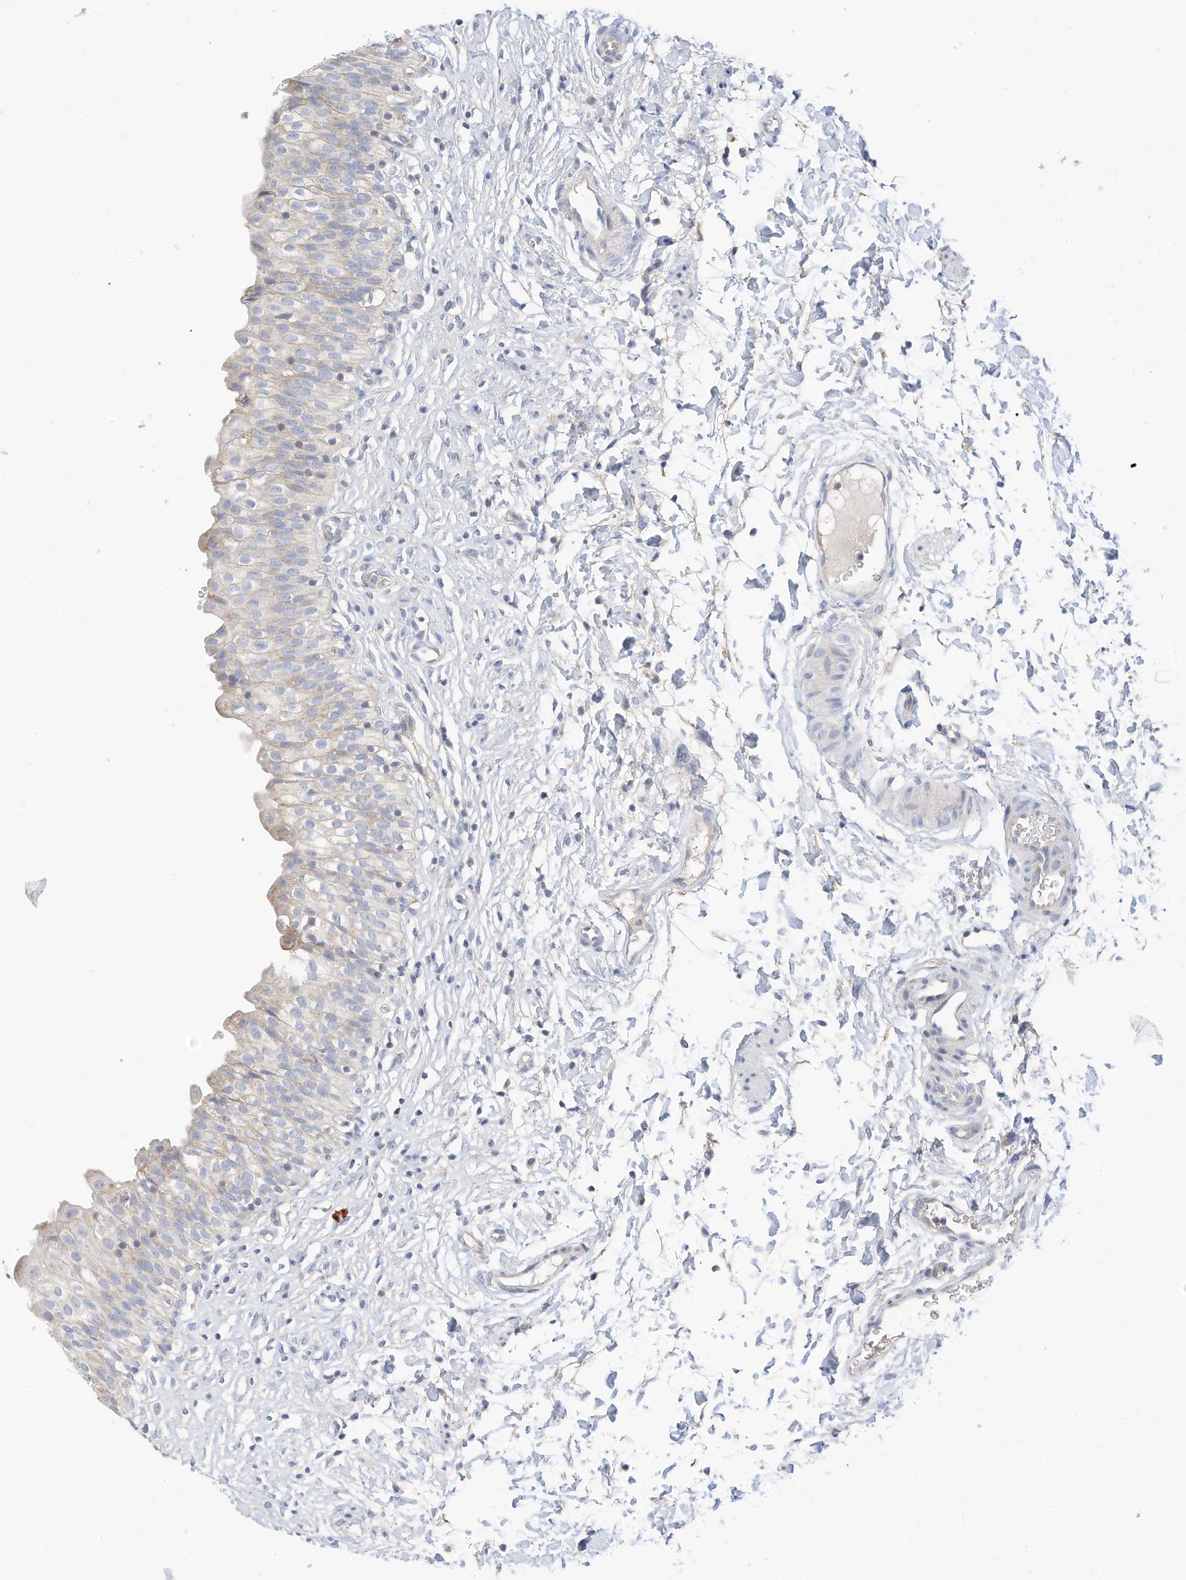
{"staining": {"intensity": "weak", "quantity": "<25%", "location": "cytoplasmic/membranous"}, "tissue": "urinary bladder", "cell_type": "Urothelial cells", "image_type": "normal", "snomed": [{"axis": "morphology", "description": "Normal tissue, NOS"}, {"axis": "topography", "description": "Urinary bladder"}], "caption": "IHC image of normal urinary bladder: urinary bladder stained with DAB (3,3'-diaminobenzidine) displays no significant protein staining in urothelial cells.", "gene": "RHOH", "patient": {"sex": "male", "age": 55}}